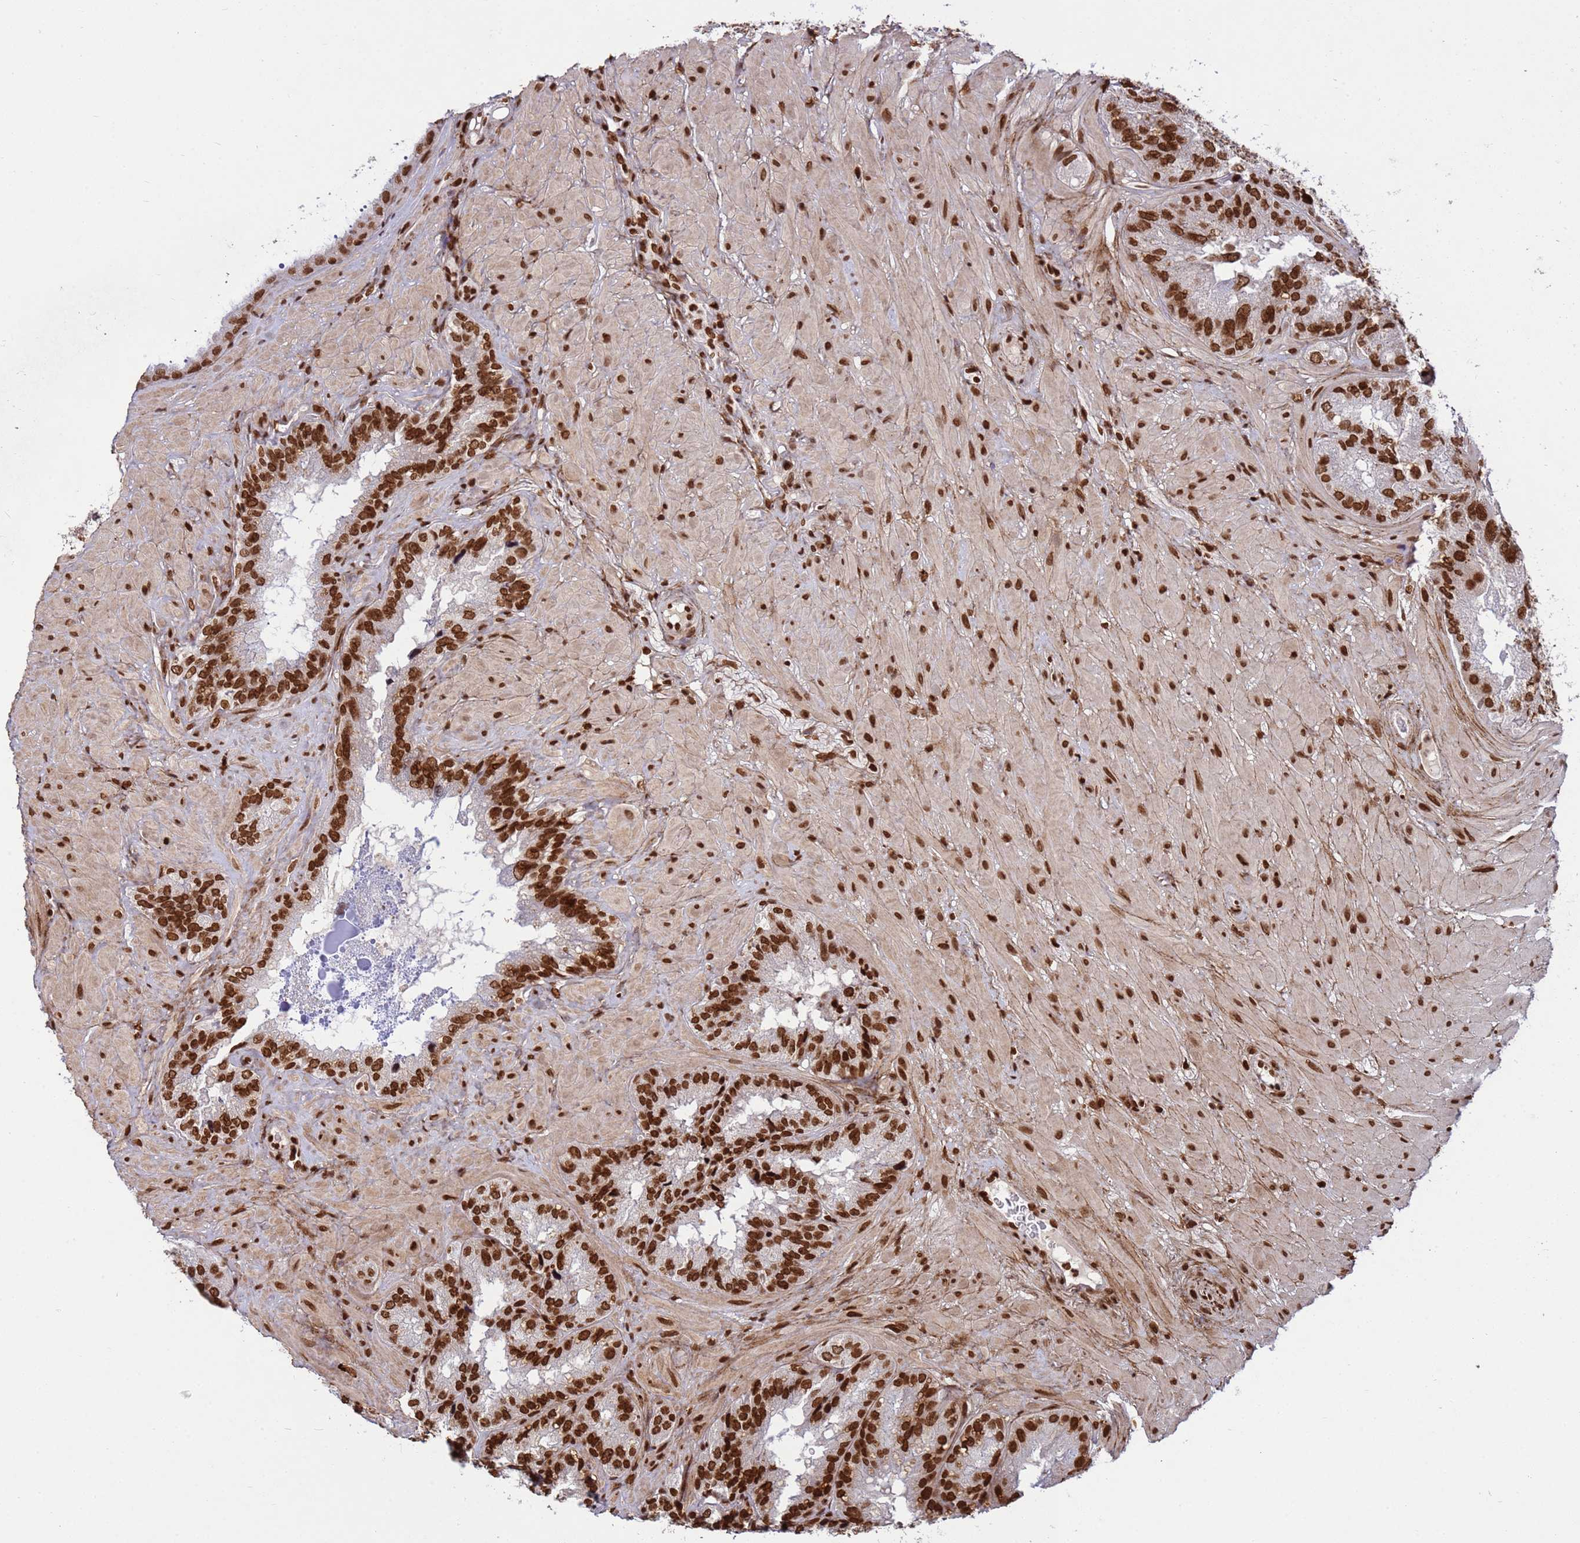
{"staining": {"intensity": "strong", "quantity": ">75%", "location": "nuclear"}, "tissue": "seminal vesicle", "cell_type": "Glandular cells", "image_type": "normal", "snomed": [{"axis": "morphology", "description": "Normal tissue, NOS"}, {"axis": "topography", "description": "Seminal veicle"}], "caption": "DAB immunohistochemical staining of benign seminal vesicle reveals strong nuclear protein expression in approximately >75% of glandular cells.", "gene": "H3", "patient": {"sex": "male", "age": 58}}